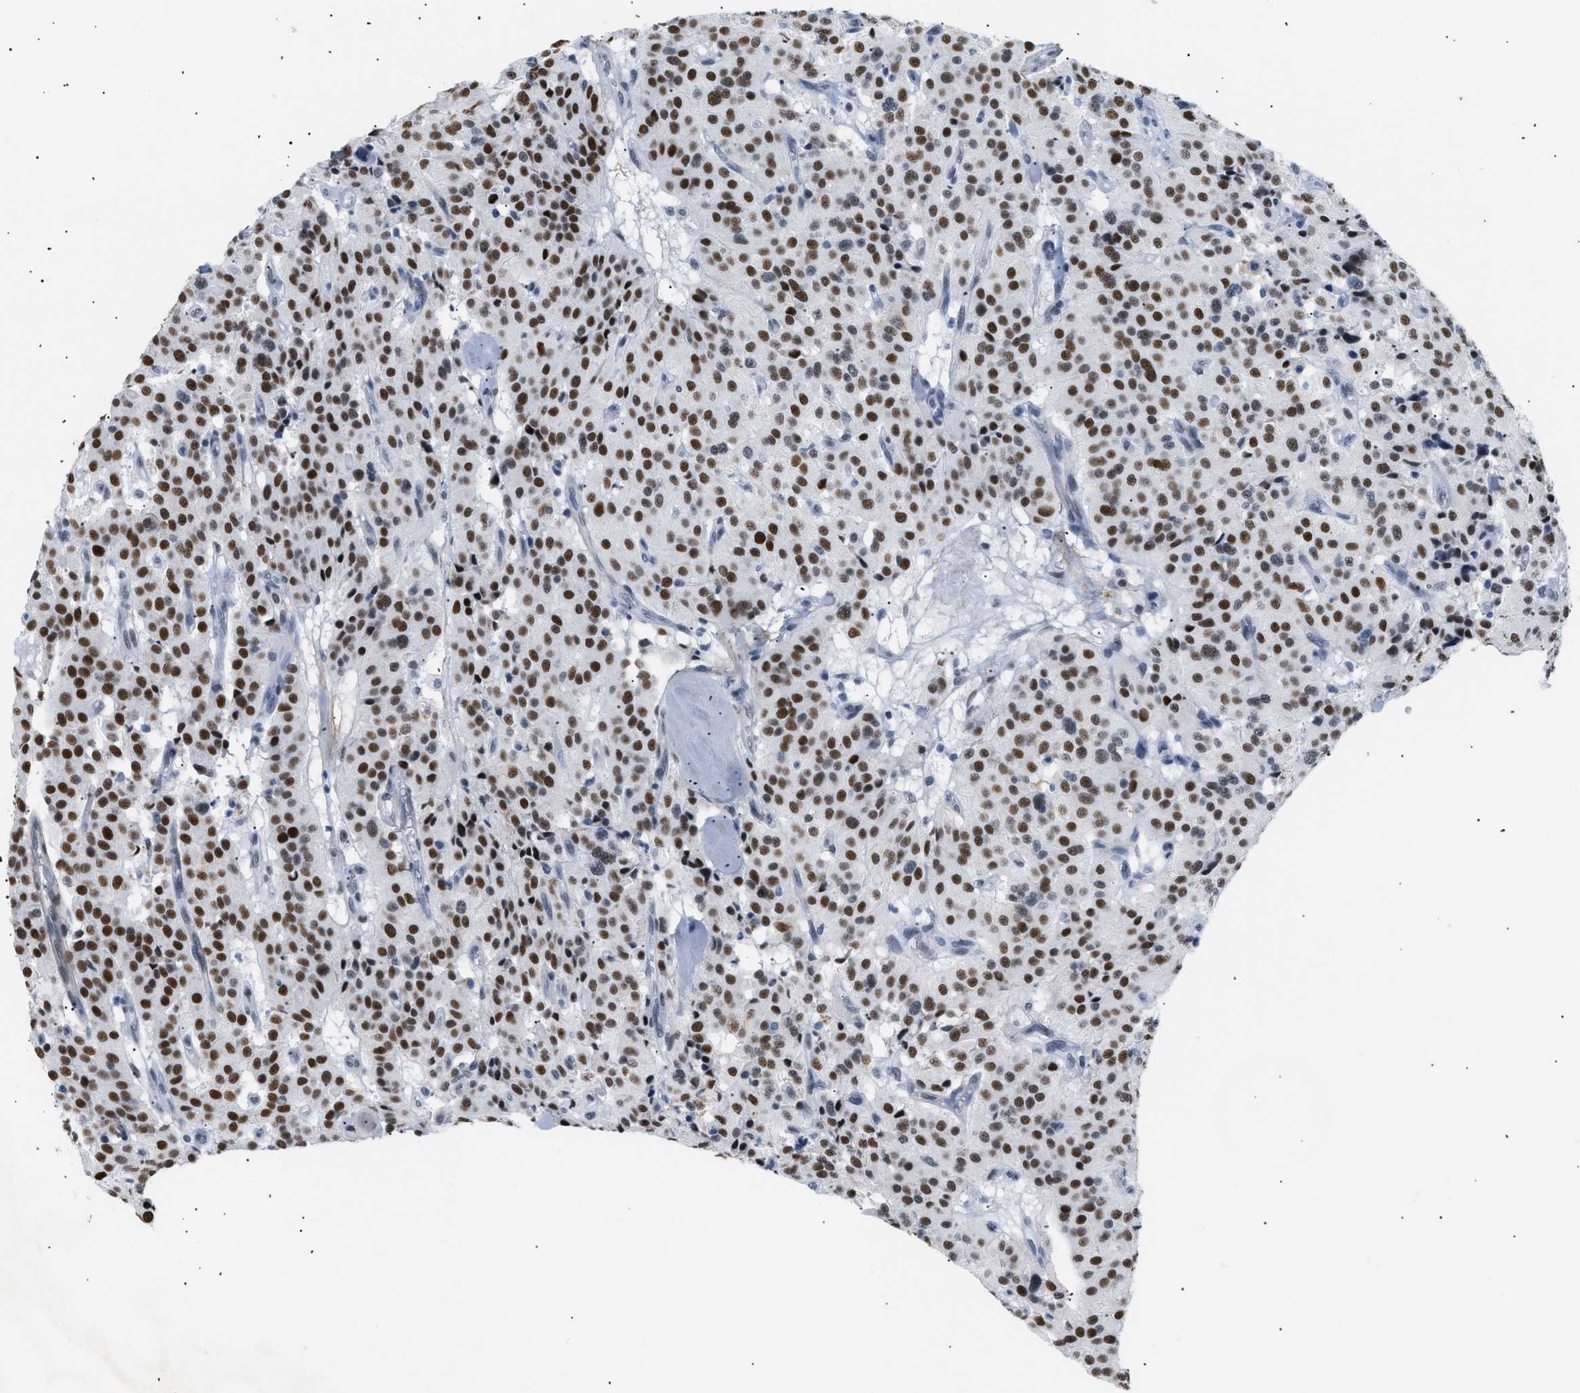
{"staining": {"intensity": "strong", "quantity": ">75%", "location": "nuclear"}, "tissue": "carcinoid", "cell_type": "Tumor cells", "image_type": "cancer", "snomed": [{"axis": "morphology", "description": "Carcinoid, malignant, NOS"}, {"axis": "topography", "description": "Lung"}], "caption": "Immunohistochemistry (IHC) staining of carcinoid, which shows high levels of strong nuclear expression in about >75% of tumor cells indicating strong nuclear protein staining. The staining was performed using DAB (brown) for protein detection and nuclei were counterstained in hematoxylin (blue).", "gene": "ELN", "patient": {"sex": "male", "age": 30}}